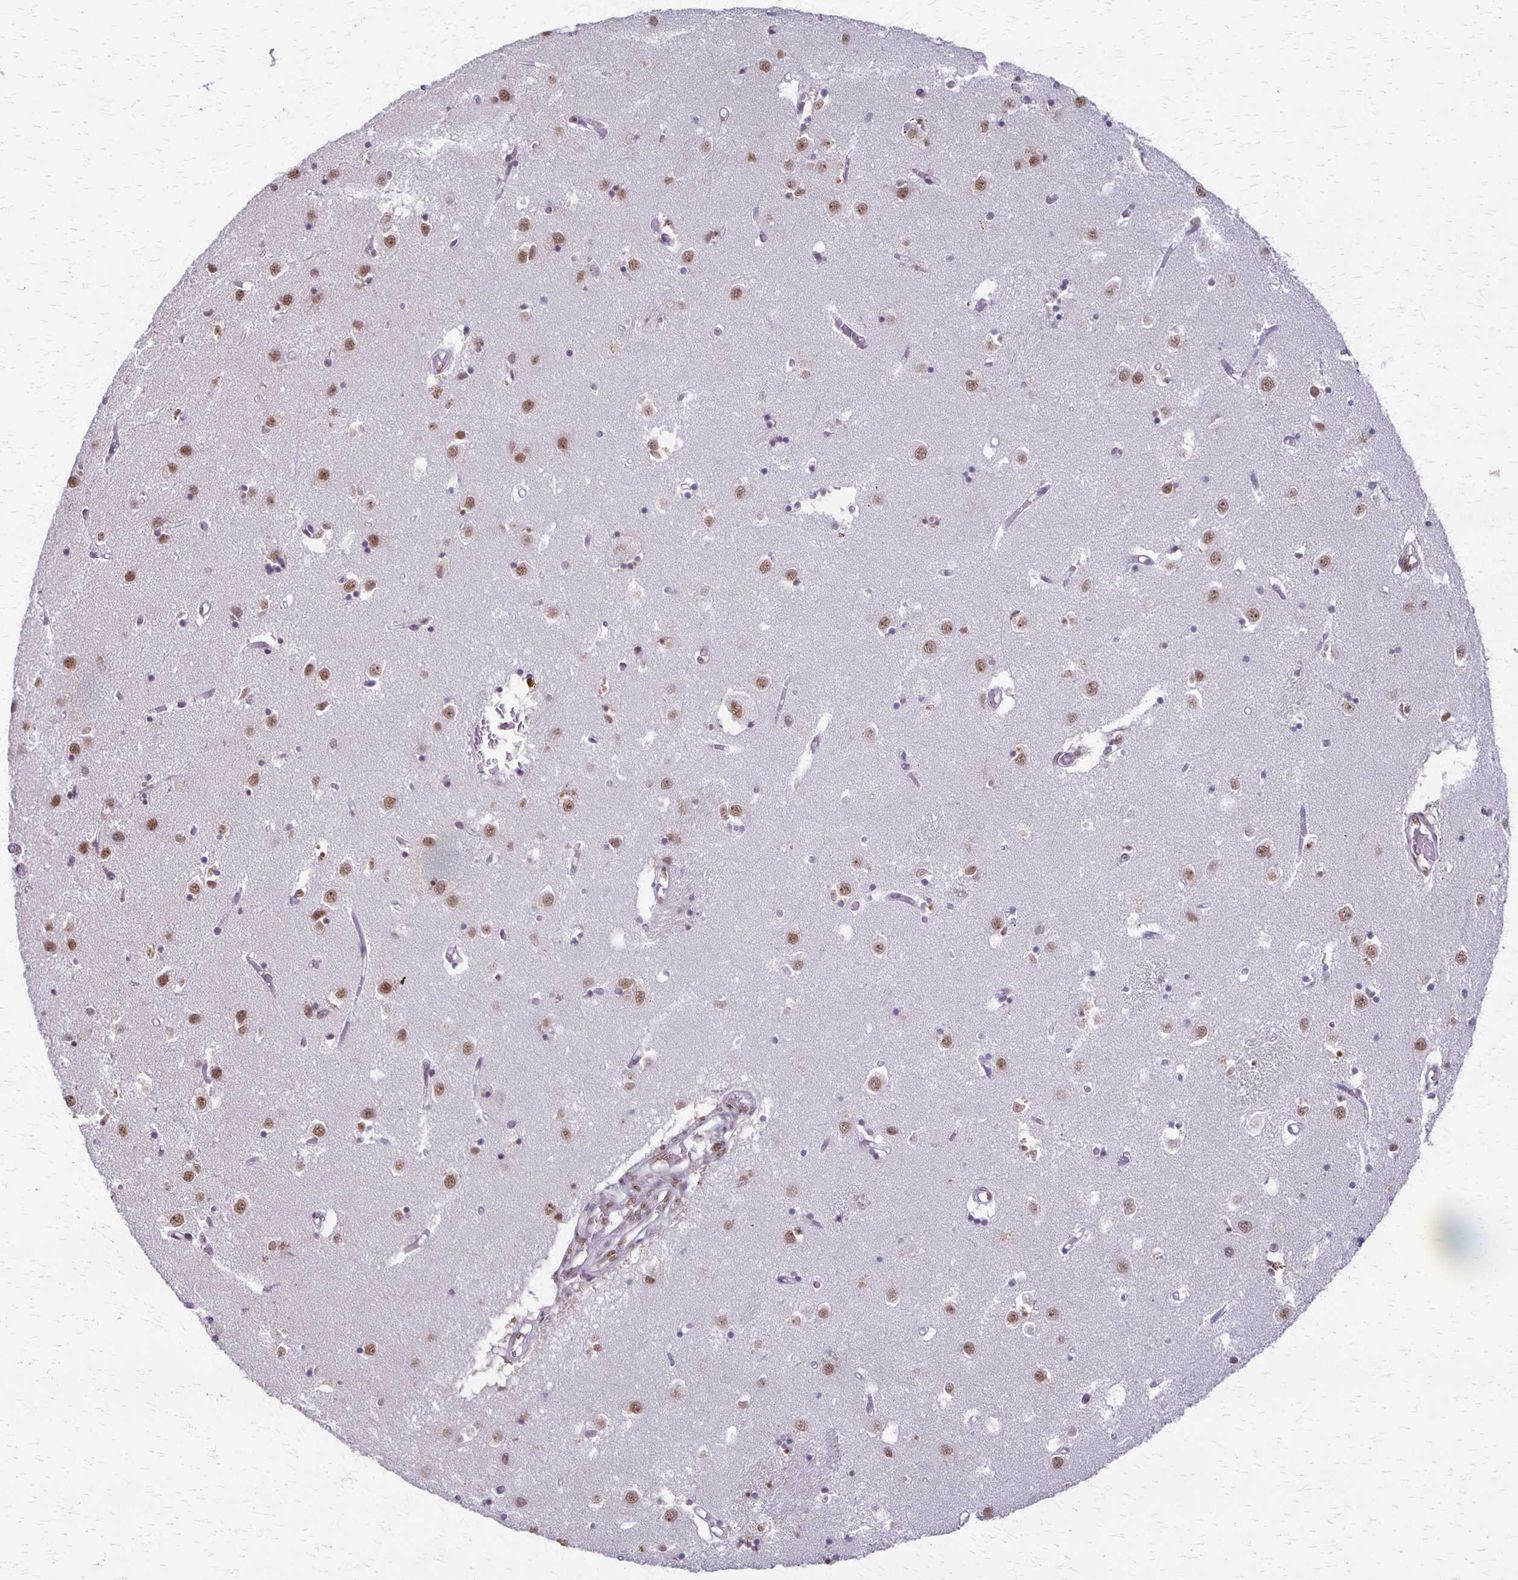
{"staining": {"intensity": "moderate", "quantity": "<25%", "location": "nuclear"}, "tissue": "caudate", "cell_type": "Glial cells", "image_type": "normal", "snomed": [{"axis": "morphology", "description": "Normal tissue, NOS"}, {"axis": "topography", "description": "Lateral ventricle wall"}], "caption": "Immunohistochemical staining of unremarkable caudate demonstrates low levels of moderate nuclear staining in approximately <25% of glial cells.", "gene": "XRCC6", "patient": {"sex": "male", "age": 70}}